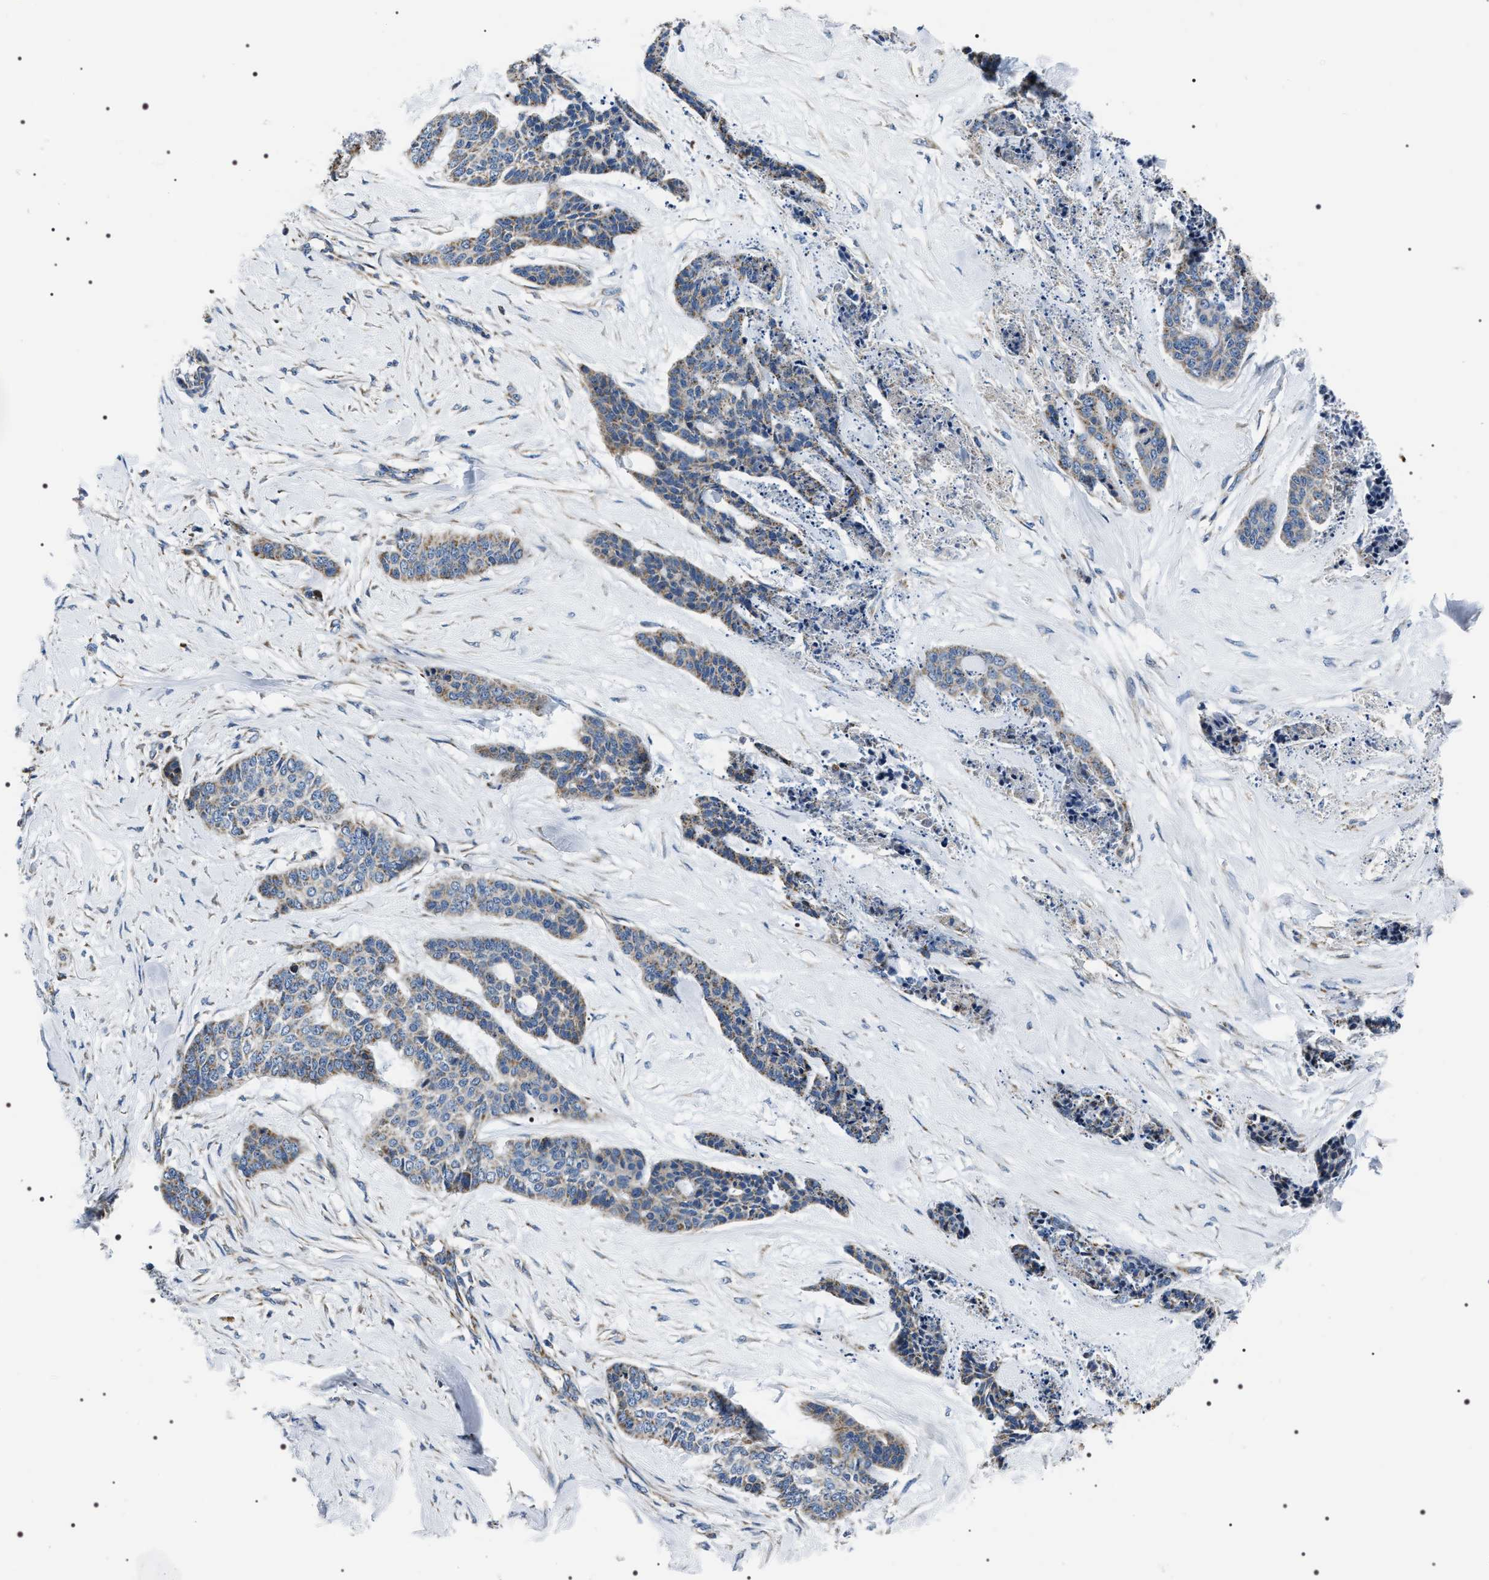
{"staining": {"intensity": "weak", "quantity": "25%-75%", "location": "cytoplasmic/membranous"}, "tissue": "skin cancer", "cell_type": "Tumor cells", "image_type": "cancer", "snomed": [{"axis": "morphology", "description": "Basal cell carcinoma"}, {"axis": "topography", "description": "Skin"}], "caption": "Protein expression analysis of human skin cancer reveals weak cytoplasmic/membranous staining in approximately 25%-75% of tumor cells.", "gene": "NTMT1", "patient": {"sex": "female", "age": 64}}